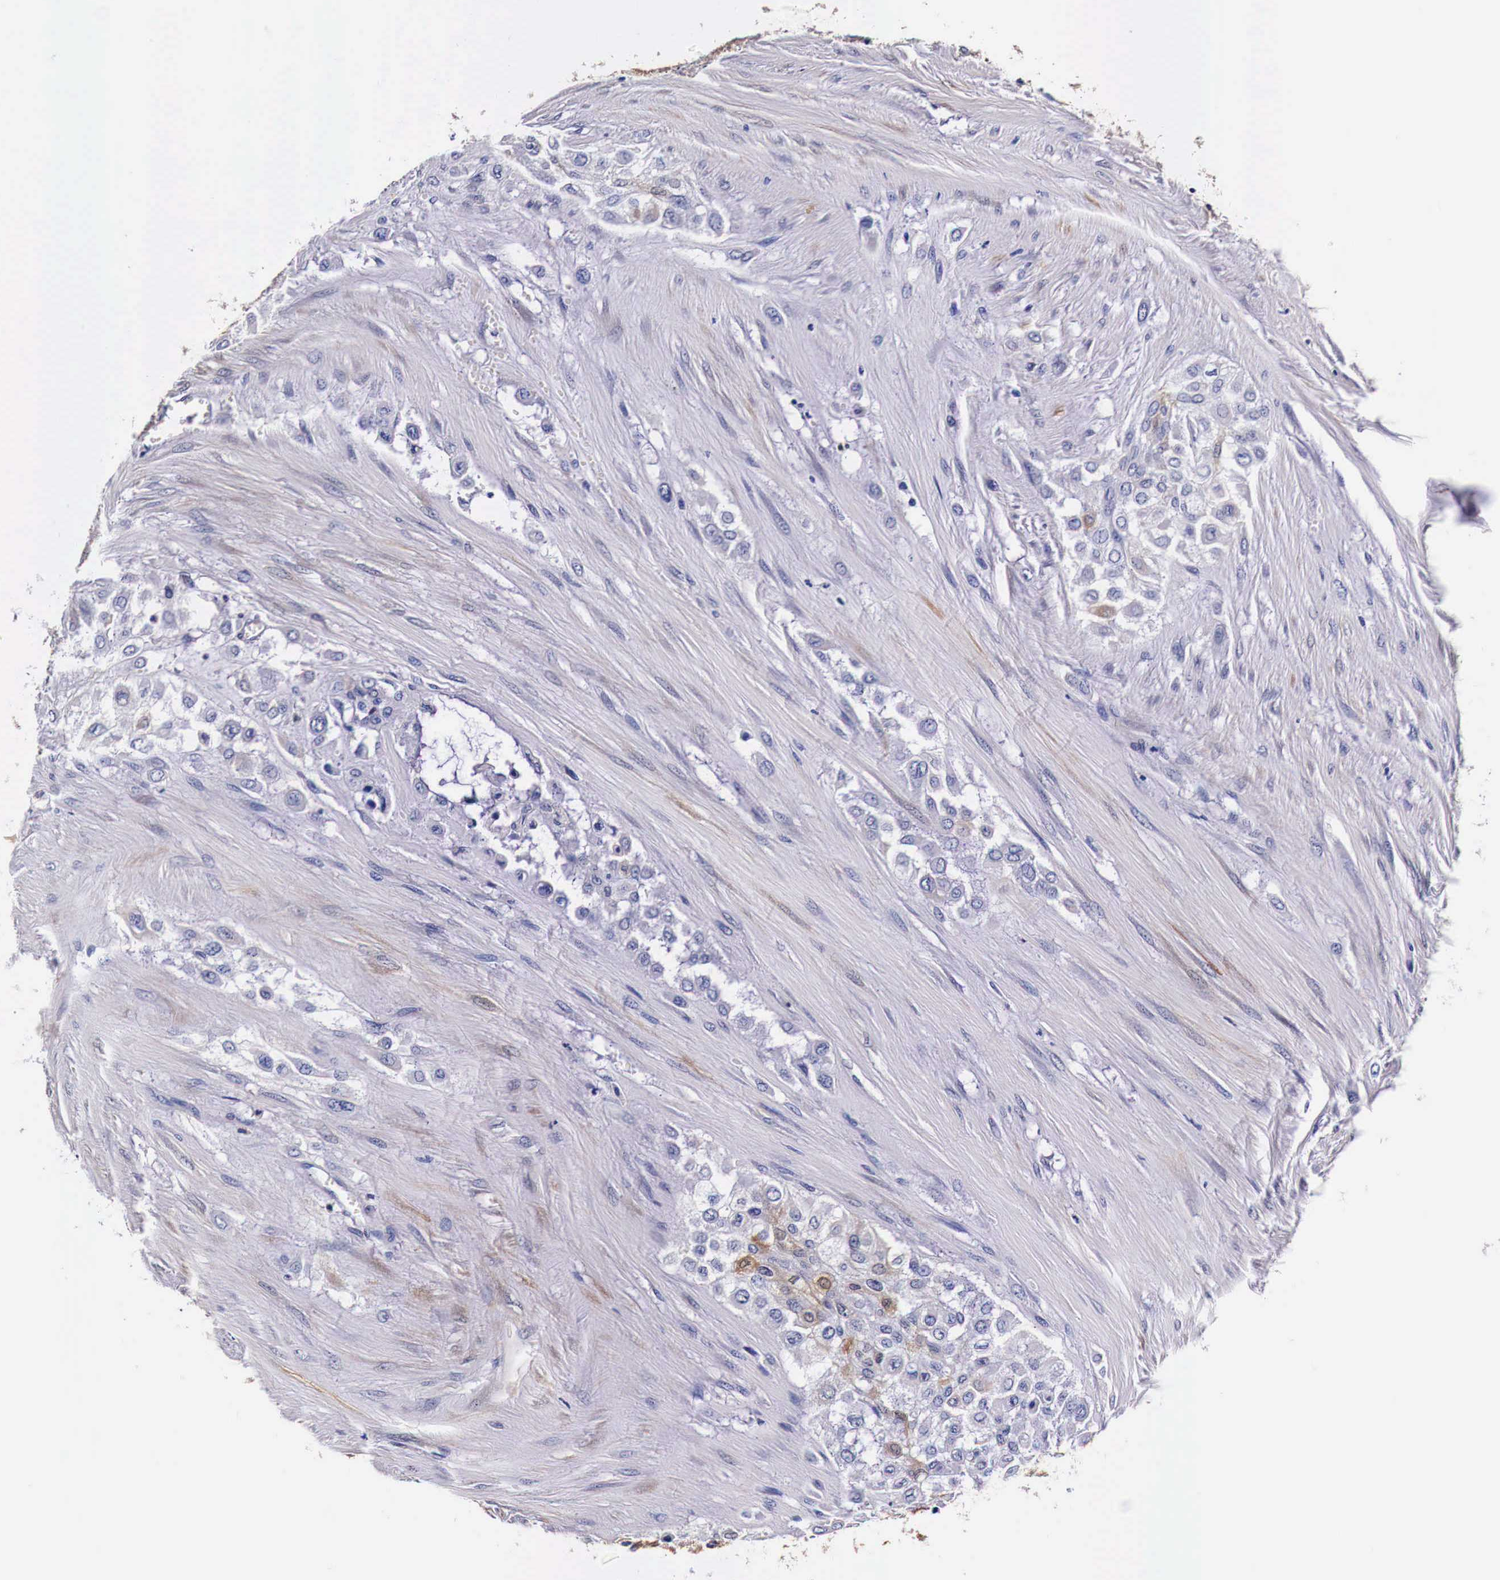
{"staining": {"intensity": "moderate", "quantity": "<25%", "location": "cytoplasmic/membranous"}, "tissue": "urothelial cancer", "cell_type": "Tumor cells", "image_type": "cancer", "snomed": [{"axis": "morphology", "description": "Urothelial carcinoma, High grade"}, {"axis": "topography", "description": "Urinary bladder"}], "caption": "Immunohistochemical staining of human urothelial carcinoma (high-grade) displays low levels of moderate cytoplasmic/membranous protein expression in about <25% of tumor cells.", "gene": "HSPB1", "patient": {"sex": "male", "age": 57}}